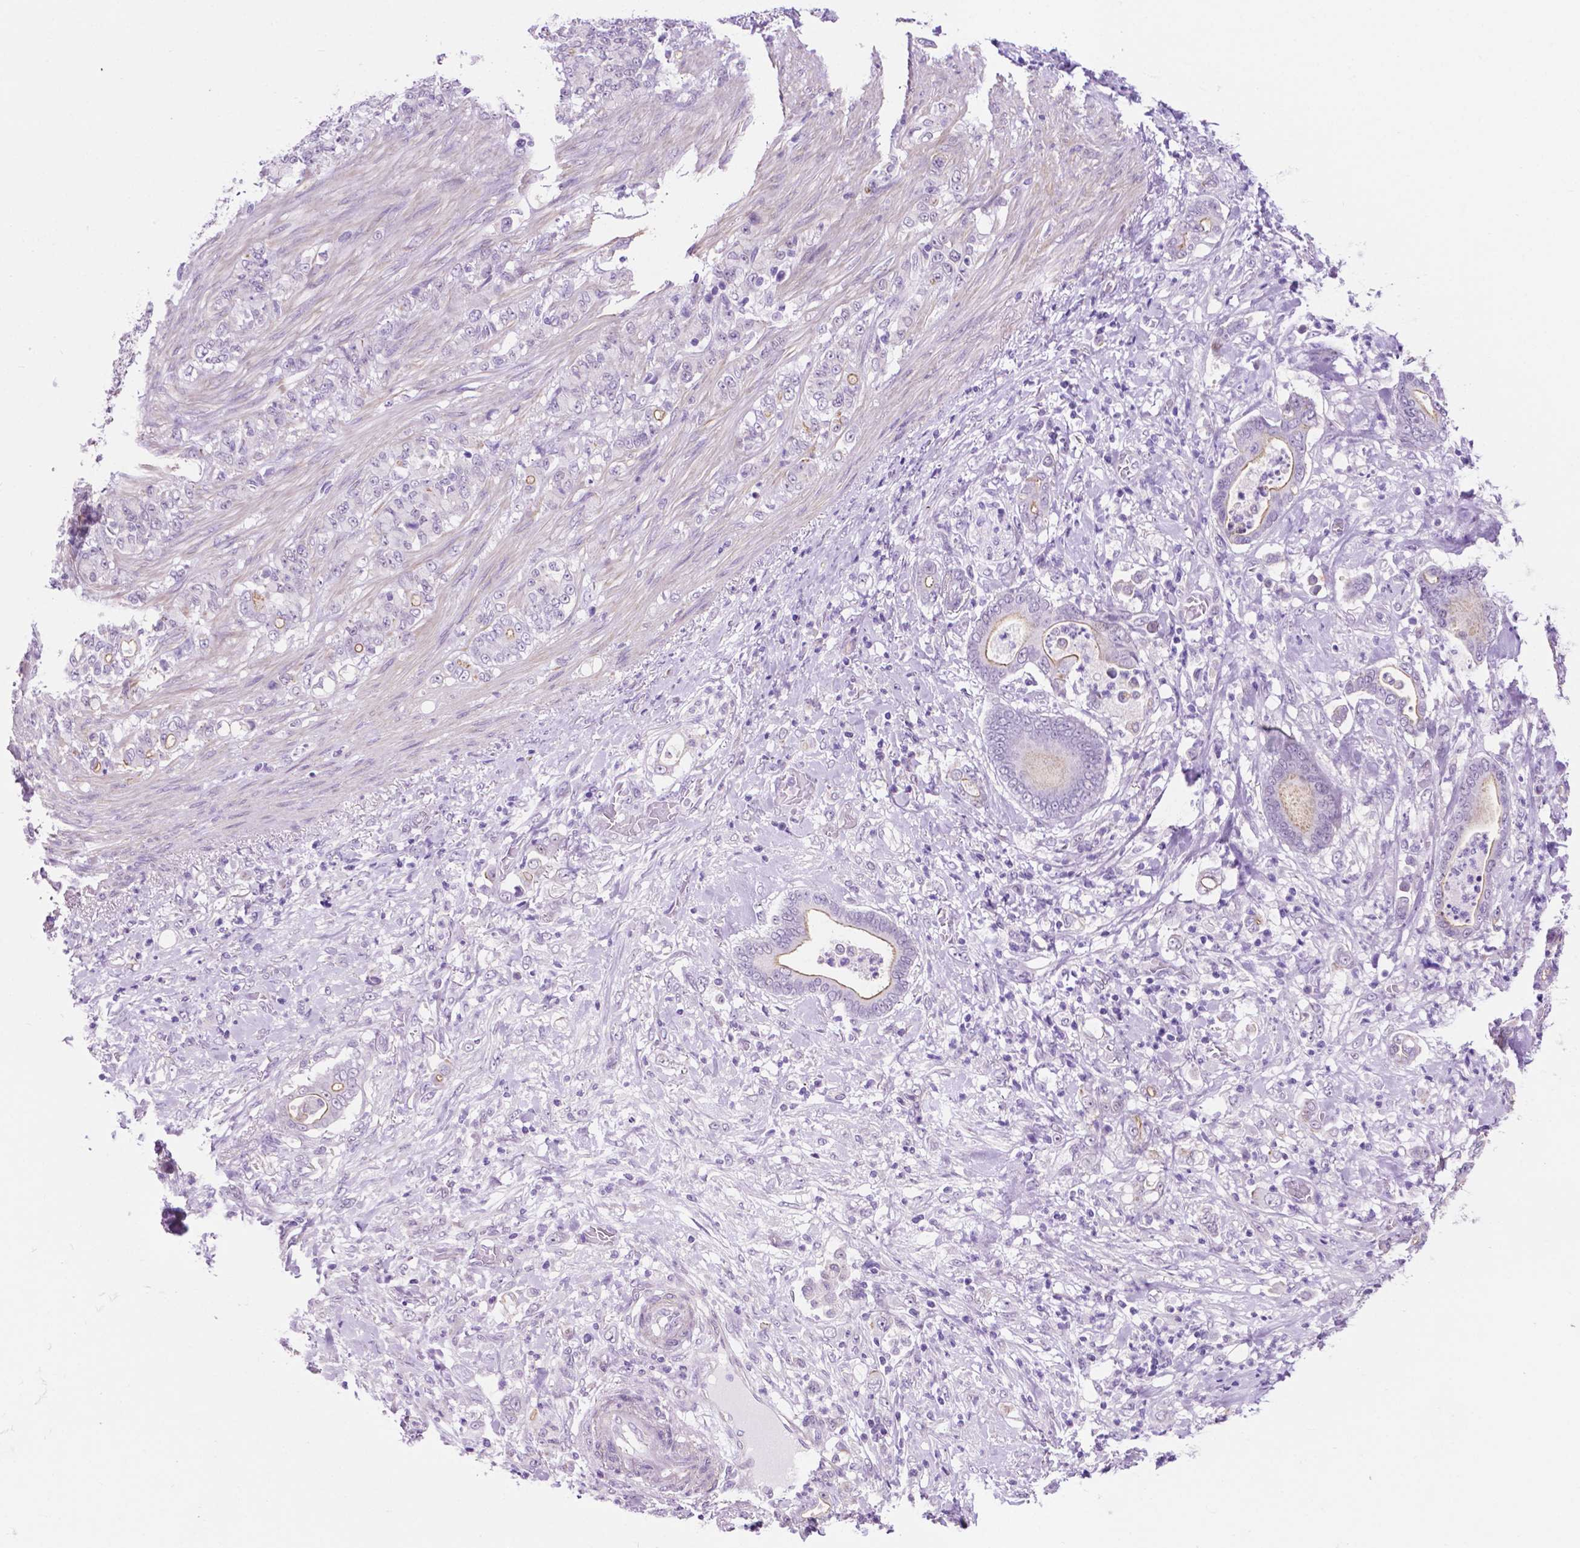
{"staining": {"intensity": "negative", "quantity": "none", "location": "none"}, "tissue": "stomach cancer", "cell_type": "Tumor cells", "image_type": "cancer", "snomed": [{"axis": "morphology", "description": "Adenocarcinoma, NOS"}, {"axis": "topography", "description": "Stomach"}], "caption": "Immunohistochemistry (IHC) micrograph of human stomach adenocarcinoma stained for a protein (brown), which reveals no expression in tumor cells.", "gene": "ACY3", "patient": {"sex": "female", "age": 79}}